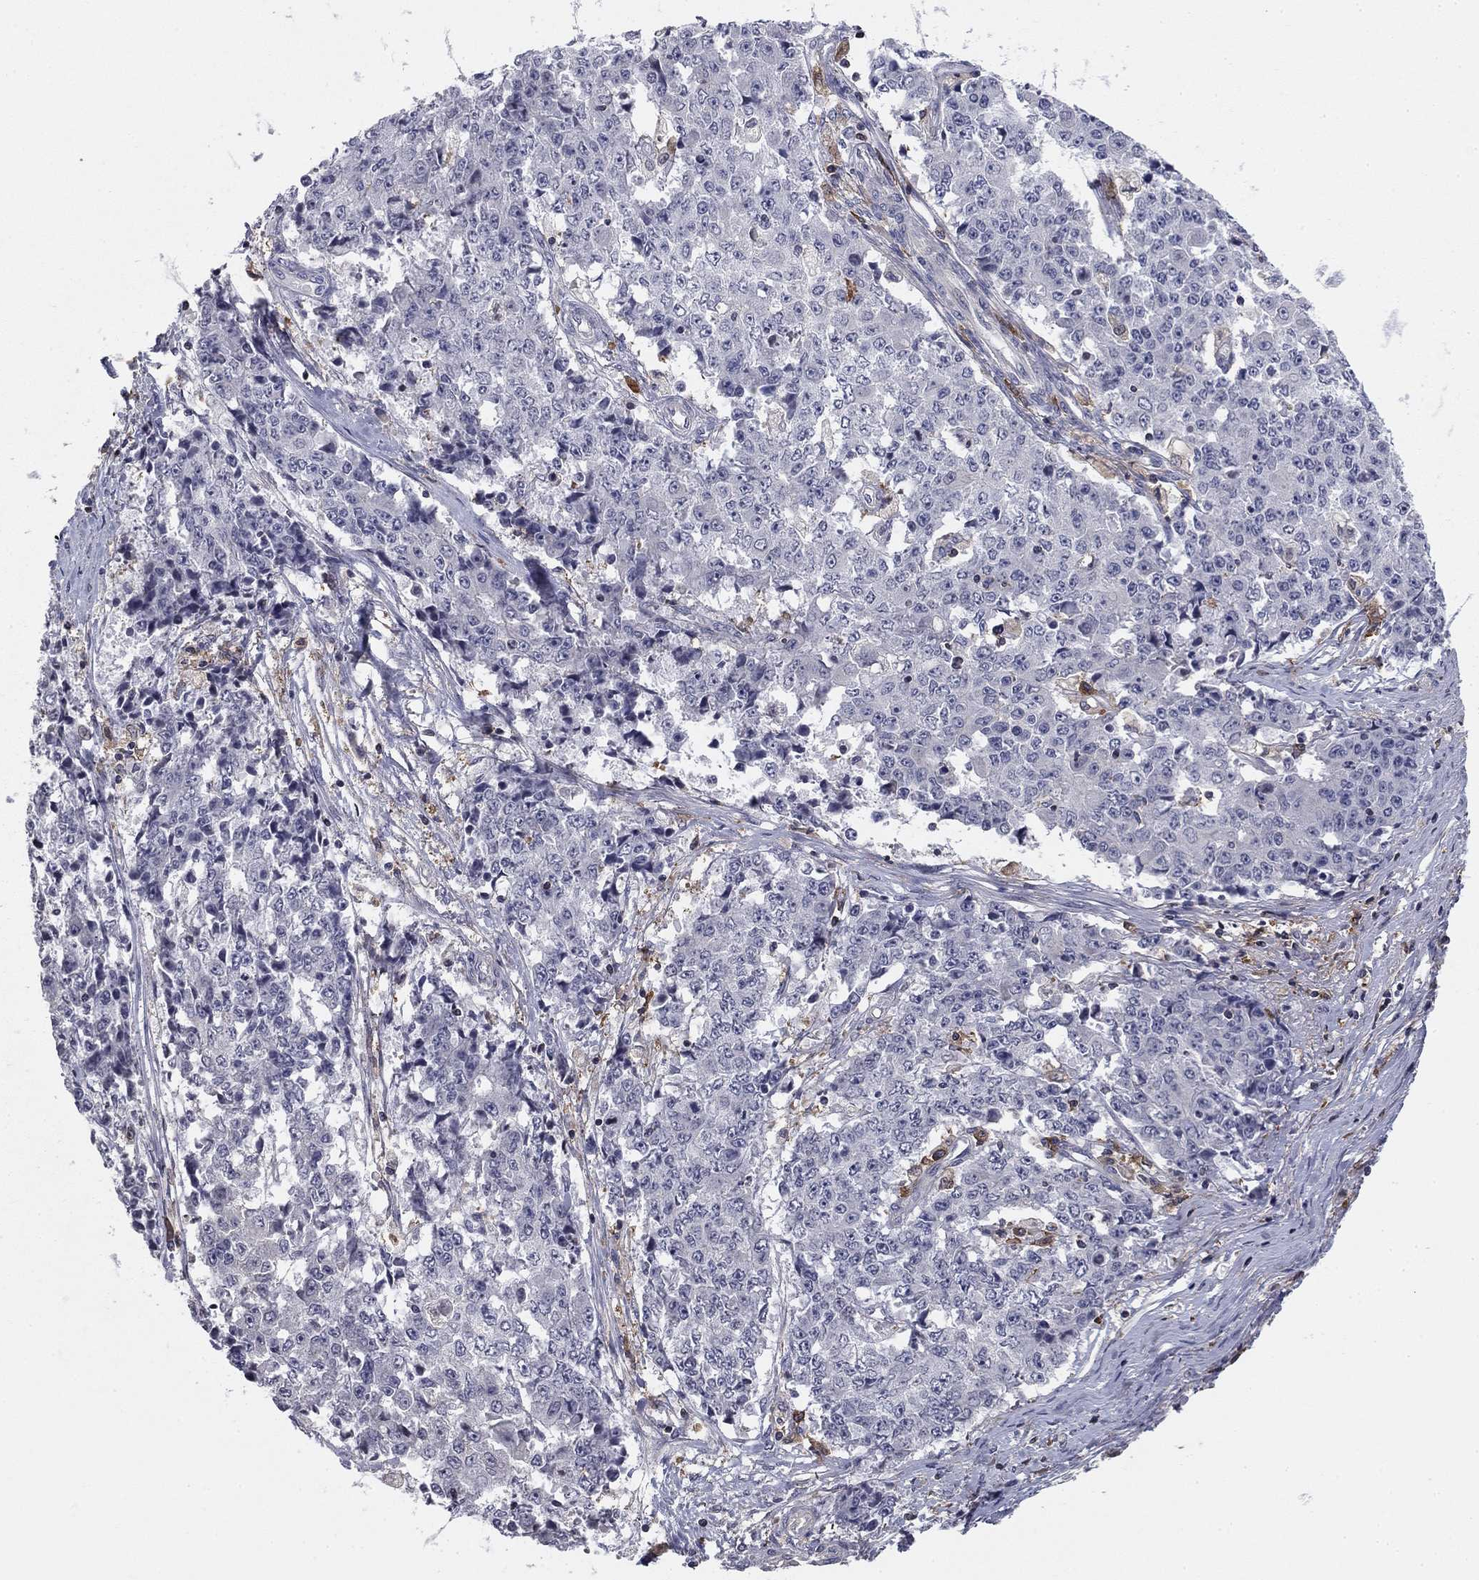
{"staining": {"intensity": "negative", "quantity": "none", "location": "none"}, "tissue": "ovarian cancer", "cell_type": "Tumor cells", "image_type": "cancer", "snomed": [{"axis": "morphology", "description": "Carcinoma, endometroid"}, {"axis": "topography", "description": "Ovary"}], "caption": "IHC of ovarian cancer (endometroid carcinoma) reveals no staining in tumor cells.", "gene": "PLCB2", "patient": {"sex": "female", "age": 42}}